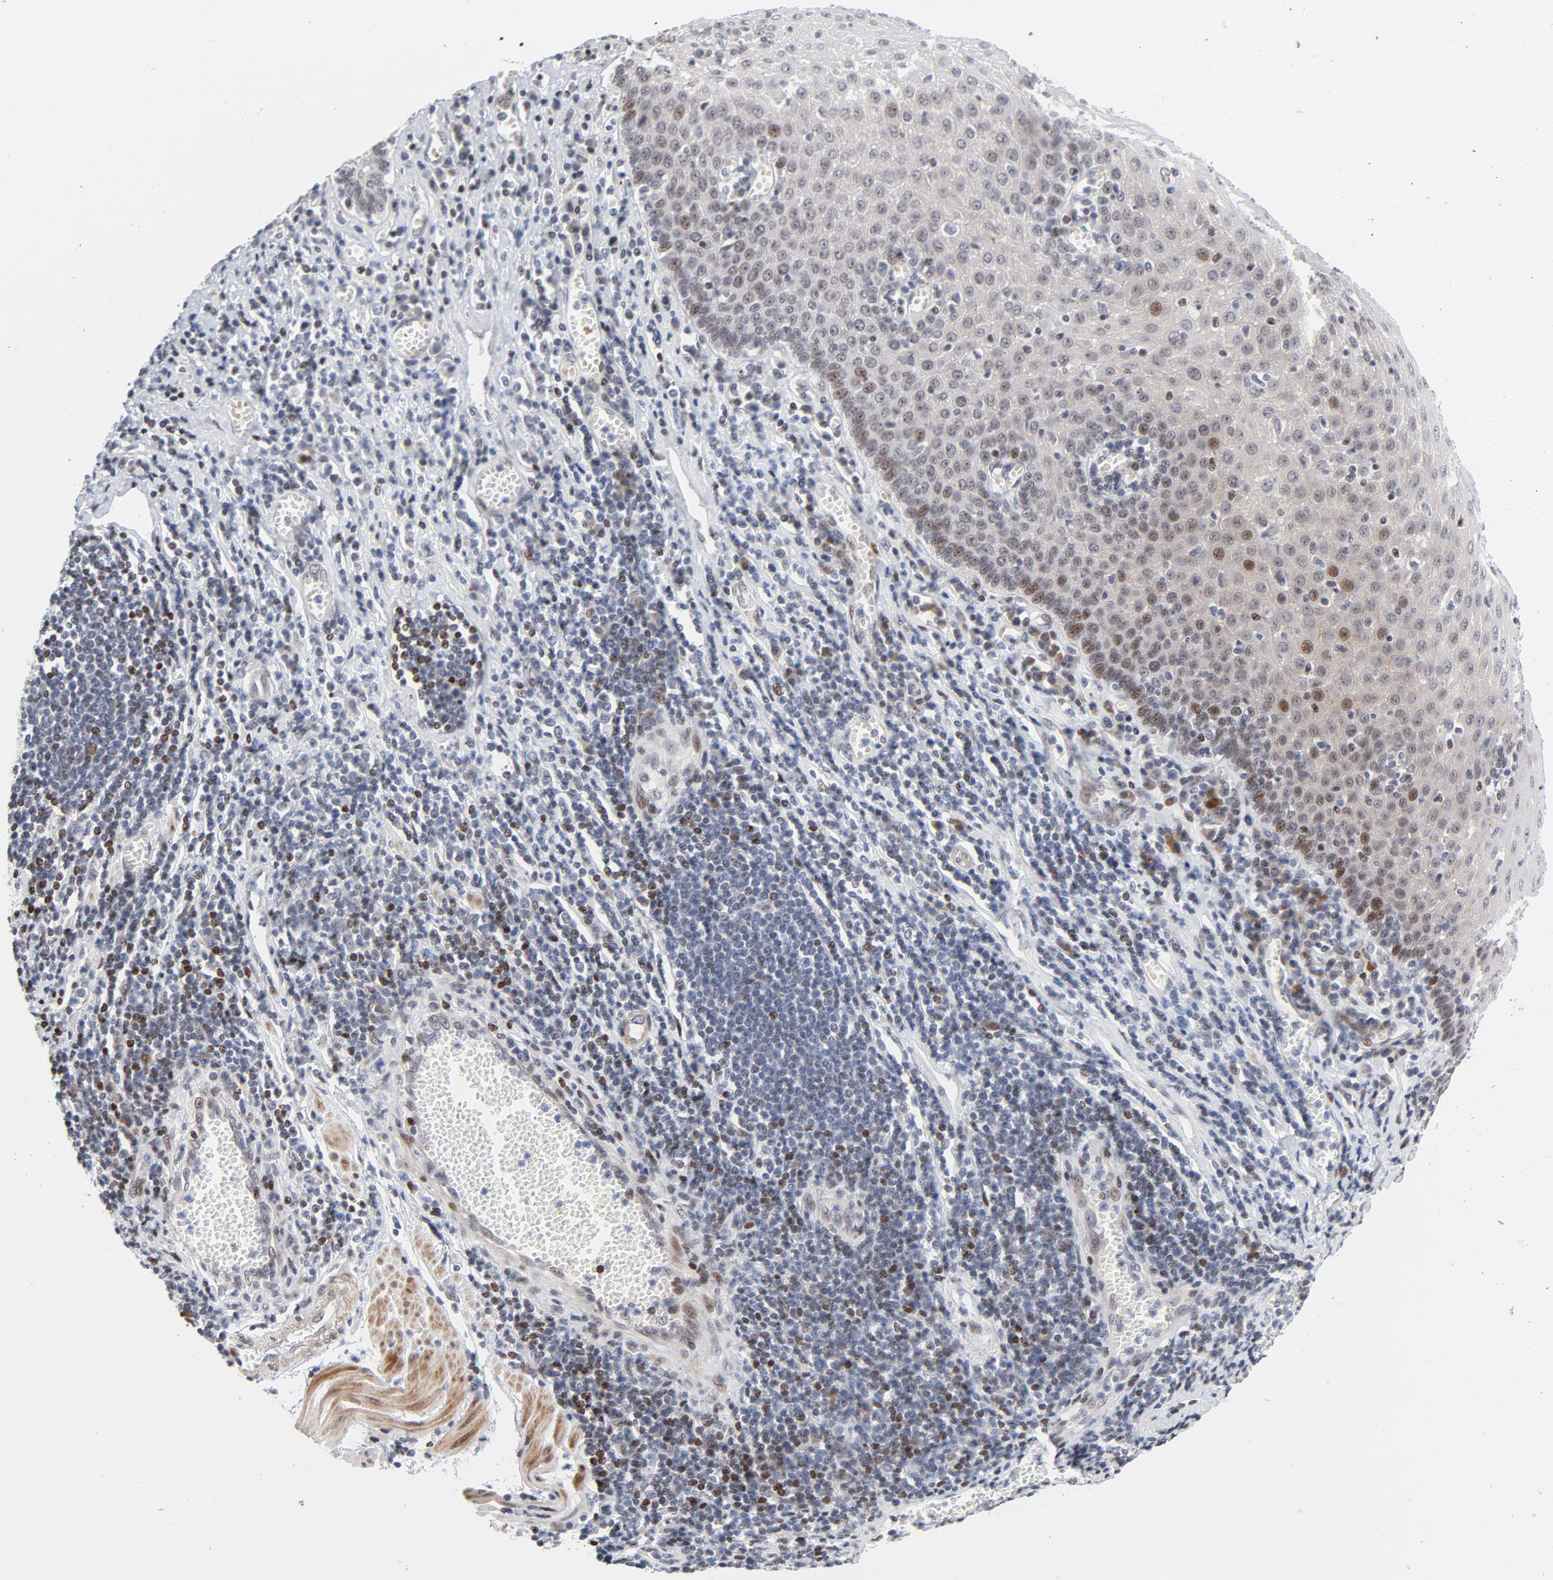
{"staining": {"intensity": "moderate", "quantity": "25%-75%", "location": "nuclear"}, "tissue": "esophagus", "cell_type": "Squamous epithelial cells", "image_type": "normal", "snomed": [{"axis": "morphology", "description": "Normal tissue, NOS"}, {"axis": "morphology", "description": "Squamous cell carcinoma, NOS"}, {"axis": "topography", "description": "Esophagus"}], "caption": "Immunohistochemistry of benign human esophagus shows medium levels of moderate nuclear positivity in about 25%-75% of squamous epithelial cells.", "gene": "NFIC", "patient": {"sex": "male", "age": 65}}